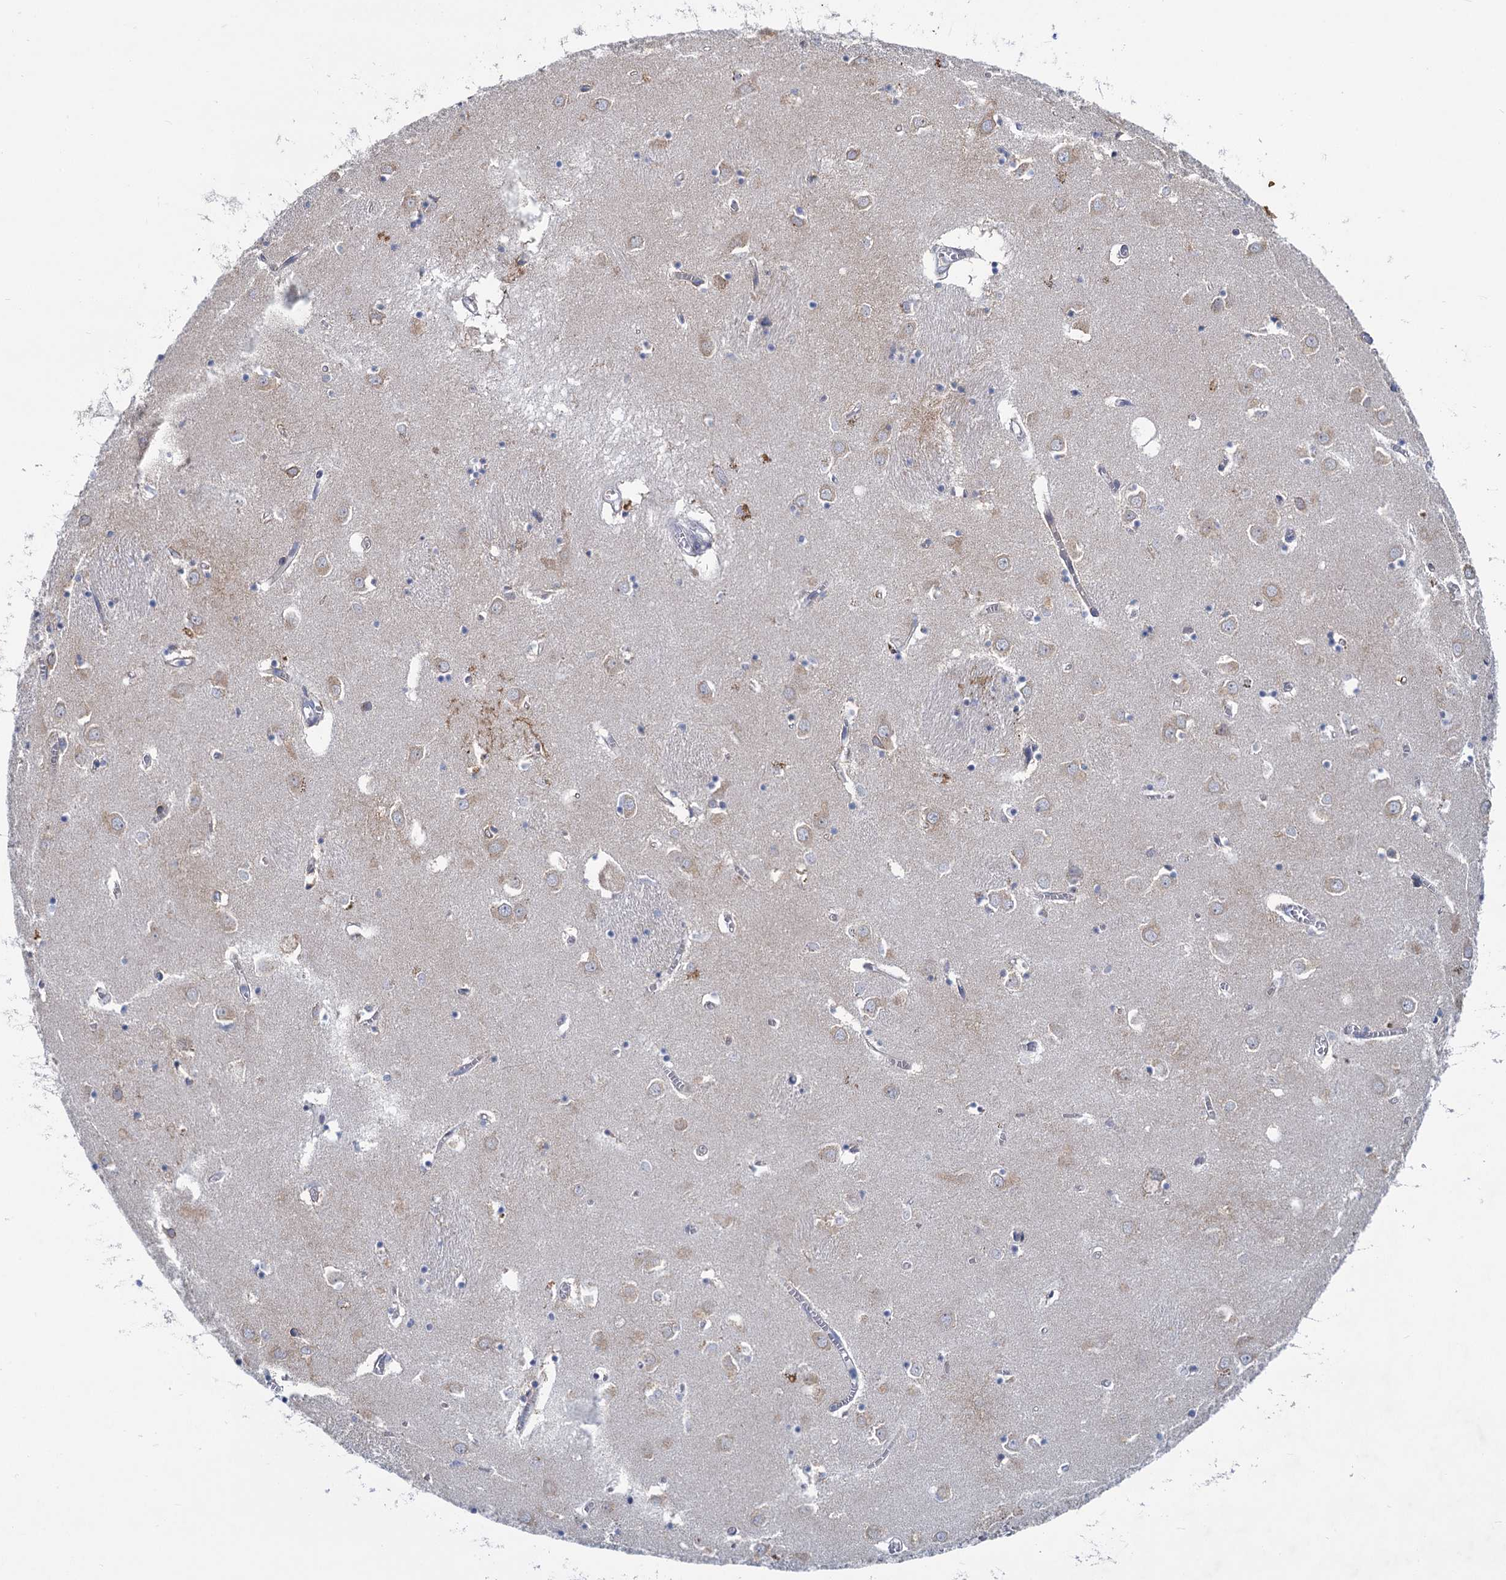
{"staining": {"intensity": "negative", "quantity": "none", "location": "none"}, "tissue": "caudate", "cell_type": "Glial cells", "image_type": "normal", "snomed": [{"axis": "morphology", "description": "Normal tissue, NOS"}, {"axis": "topography", "description": "Lateral ventricle wall"}], "caption": "IHC of unremarkable human caudate demonstrates no expression in glial cells. Nuclei are stained in blue.", "gene": "PRSS35", "patient": {"sex": "male", "age": 70}}